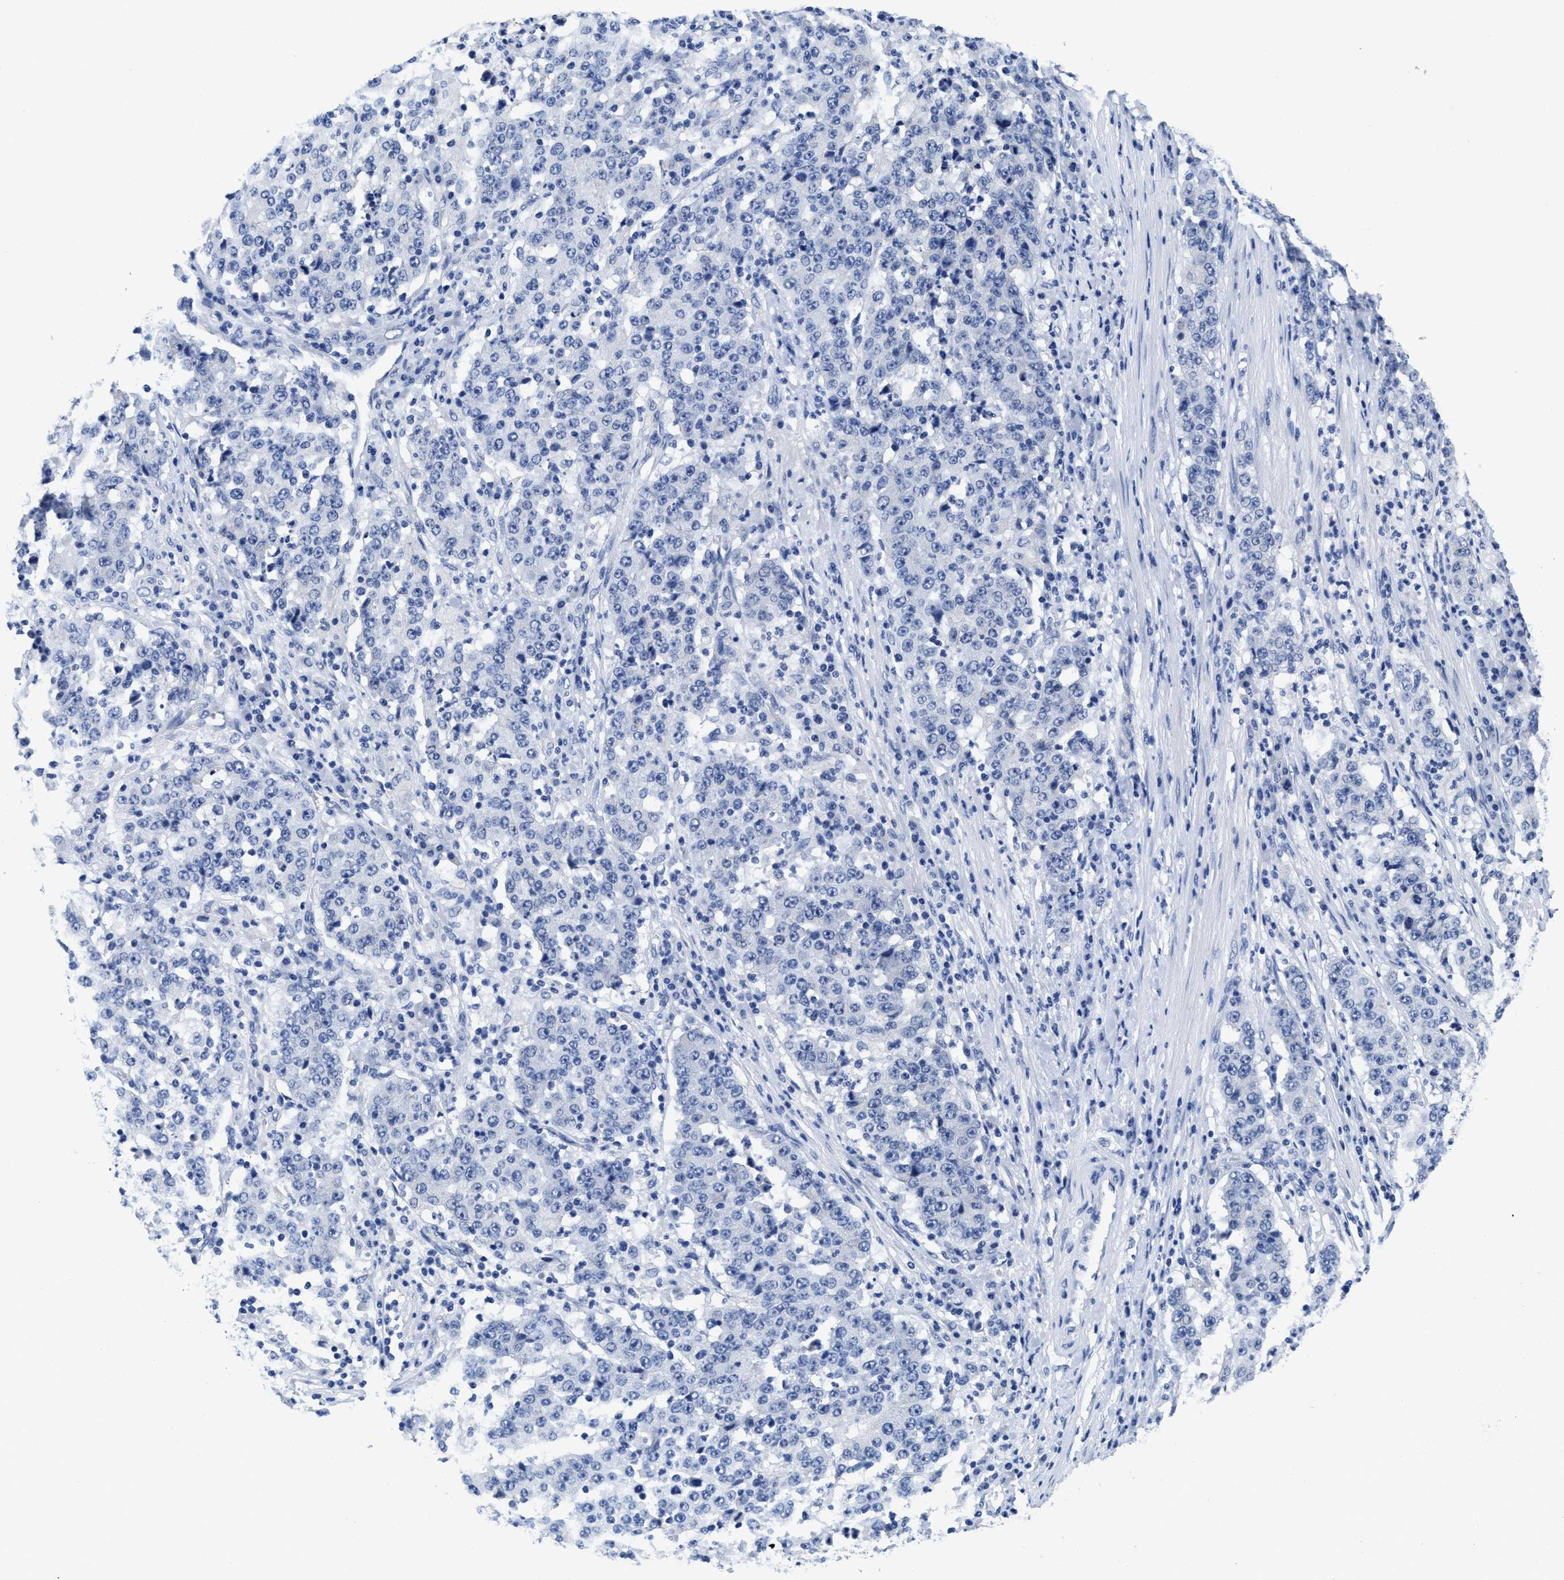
{"staining": {"intensity": "negative", "quantity": "none", "location": "none"}, "tissue": "stomach cancer", "cell_type": "Tumor cells", "image_type": "cancer", "snomed": [{"axis": "morphology", "description": "Adenocarcinoma, NOS"}, {"axis": "topography", "description": "Stomach"}], "caption": "High power microscopy micrograph of an immunohistochemistry image of stomach cancer, revealing no significant positivity in tumor cells. (Brightfield microscopy of DAB immunohistochemistry at high magnification).", "gene": "HOOK1", "patient": {"sex": "male", "age": 59}}